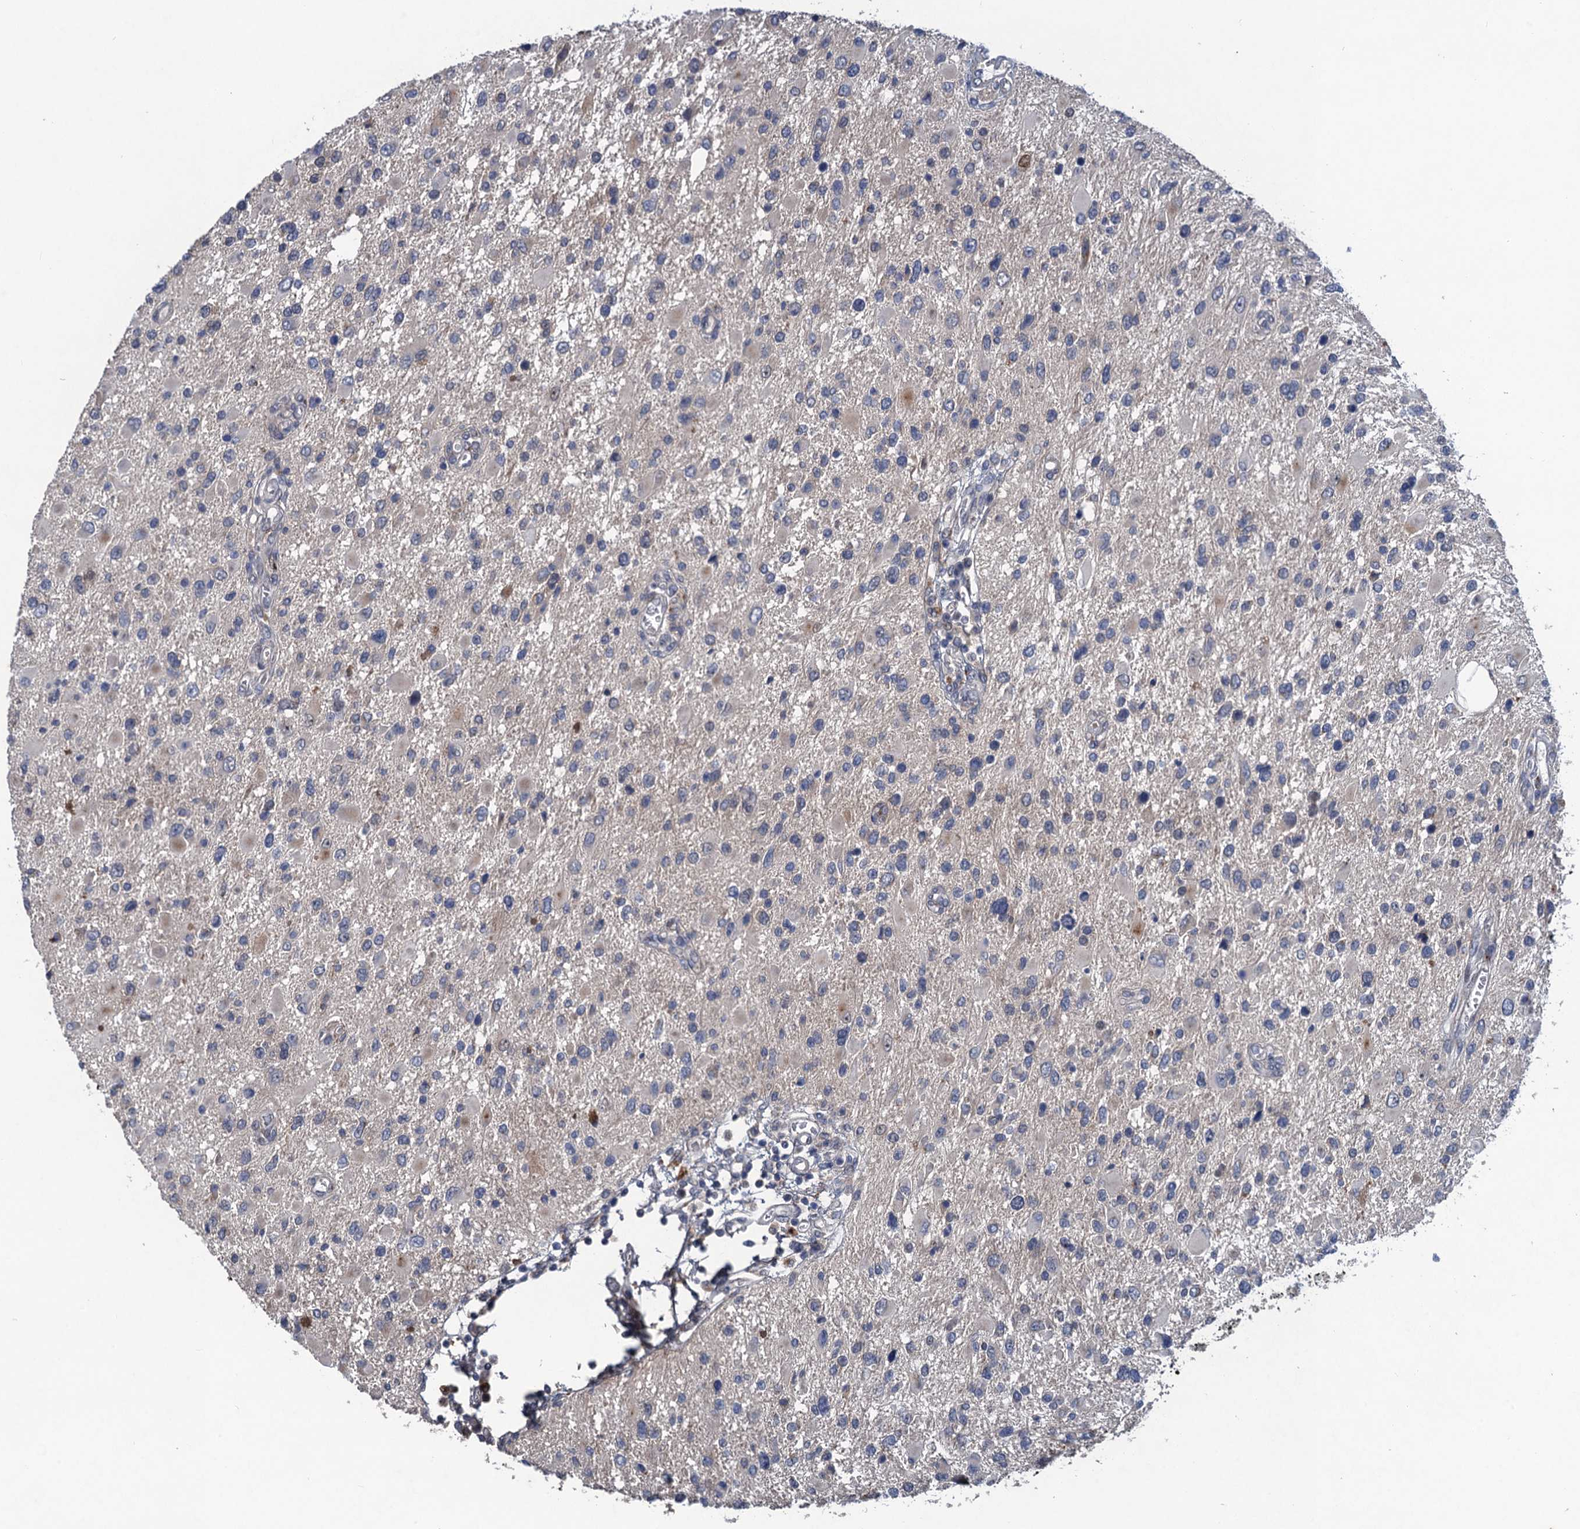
{"staining": {"intensity": "negative", "quantity": "none", "location": "none"}, "tissue": "glioma", "cell_type": "Tumor cells", "image_type": "cancer", "snomed": [{"axis": "morphology", "description": "Glioma, malignant, High grade"}, {"axis": "topography", "description": "Brain"}], "caption": "Malignant high-grade glioma was stained to show a protein in brown. There is no significant positivity in tumor cells.", "gene": "TRAF7", "patient": {"sex": "male", "age": 53}}